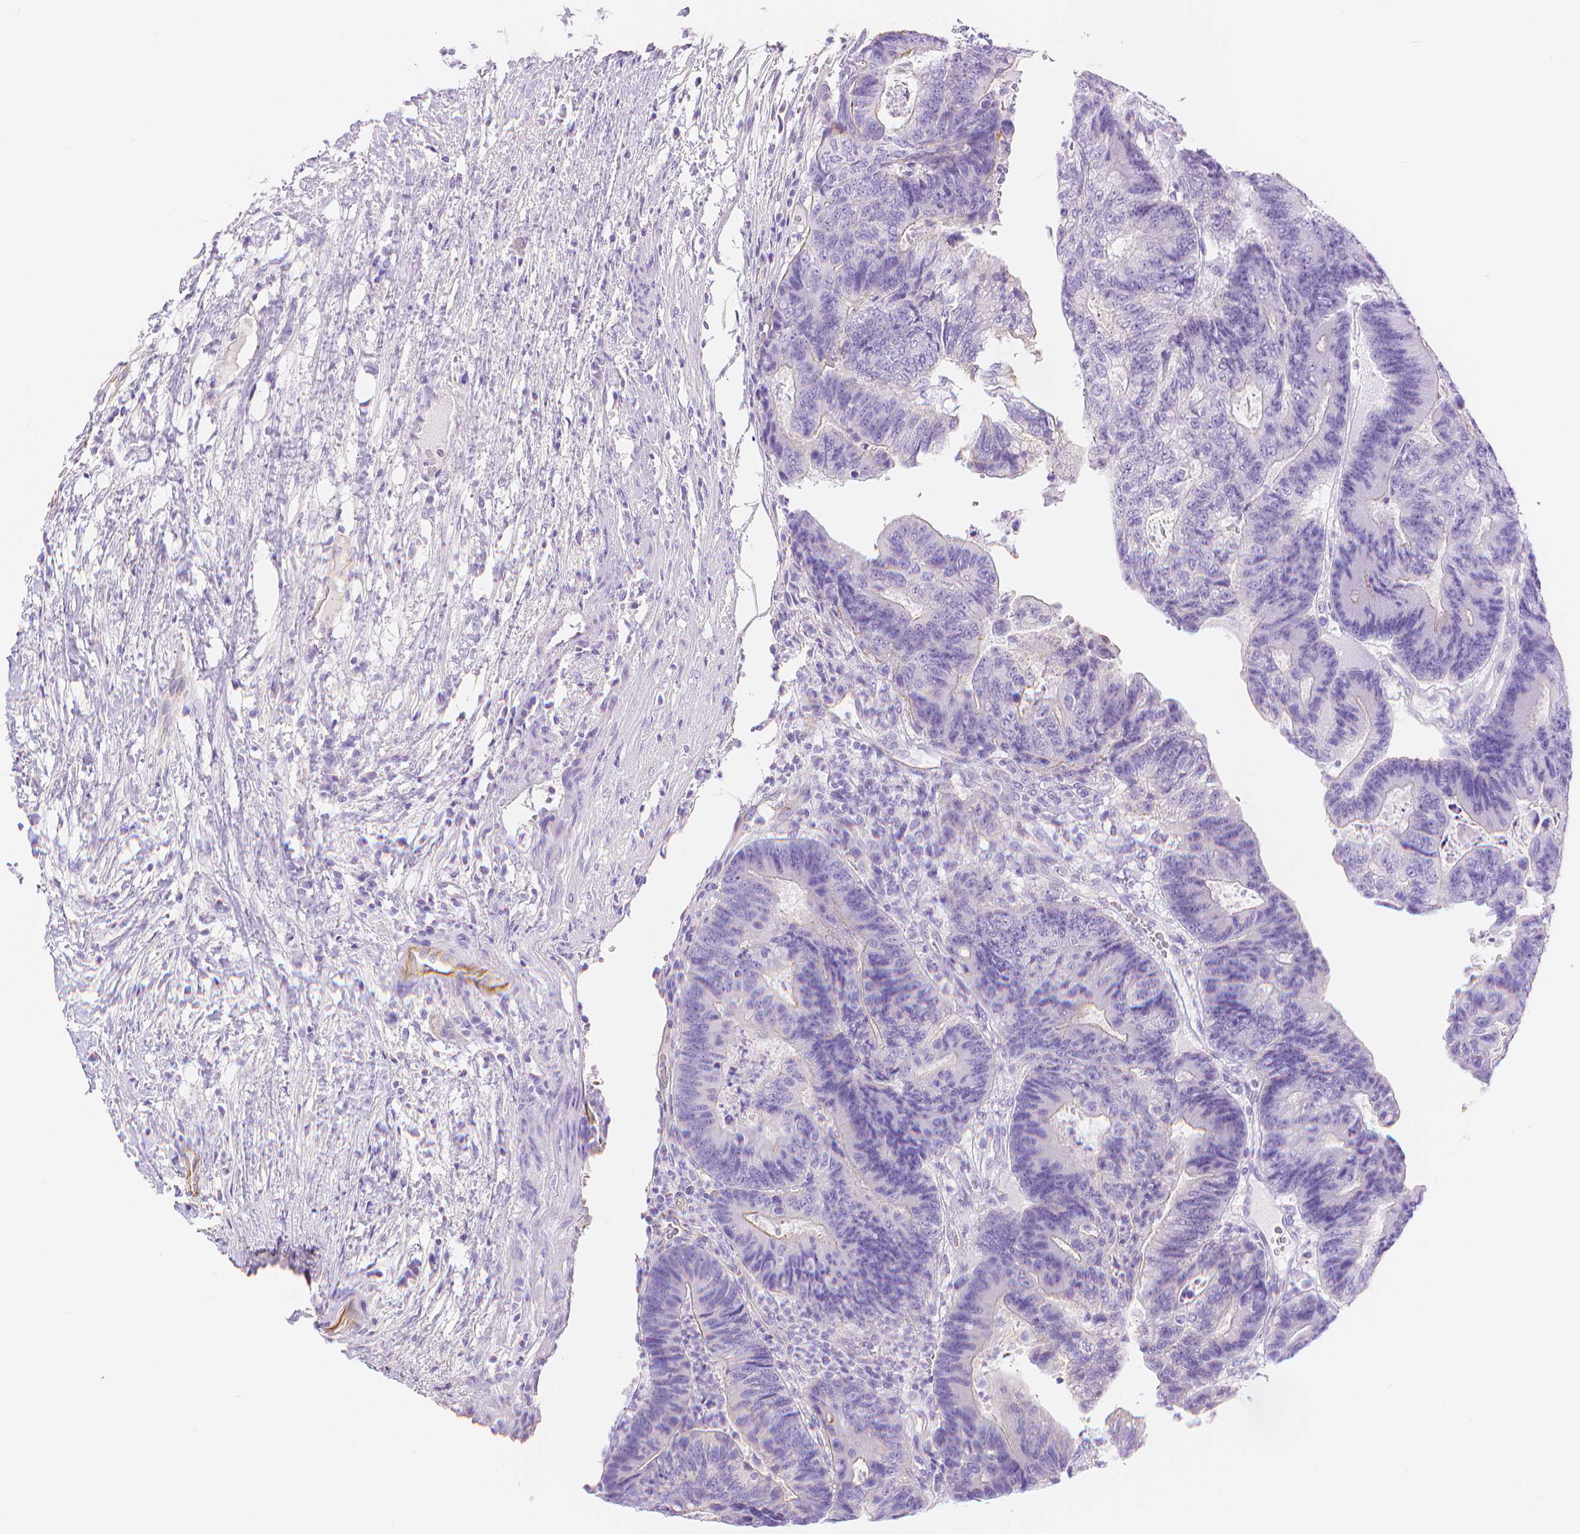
{"staining": {"intensity": "negative", "quantity": "none", "location": "none"}, "tissue": "colorectal cancer", "cell_type": "Tumor cells", "image_type": "cancer", "snomed": [{"axis": "morphology", "description": "Adenocarcinoma, NOS"}, {"axis": "topography", "description": "Colon"}], "caption": "A micrograph of colorectal cancer (adenocarcinoma) stained for a protein exhibits no brown staining in tumor cells.", "gene": "SLC27A5", "patient": {"sex": "female", "age": 48}}